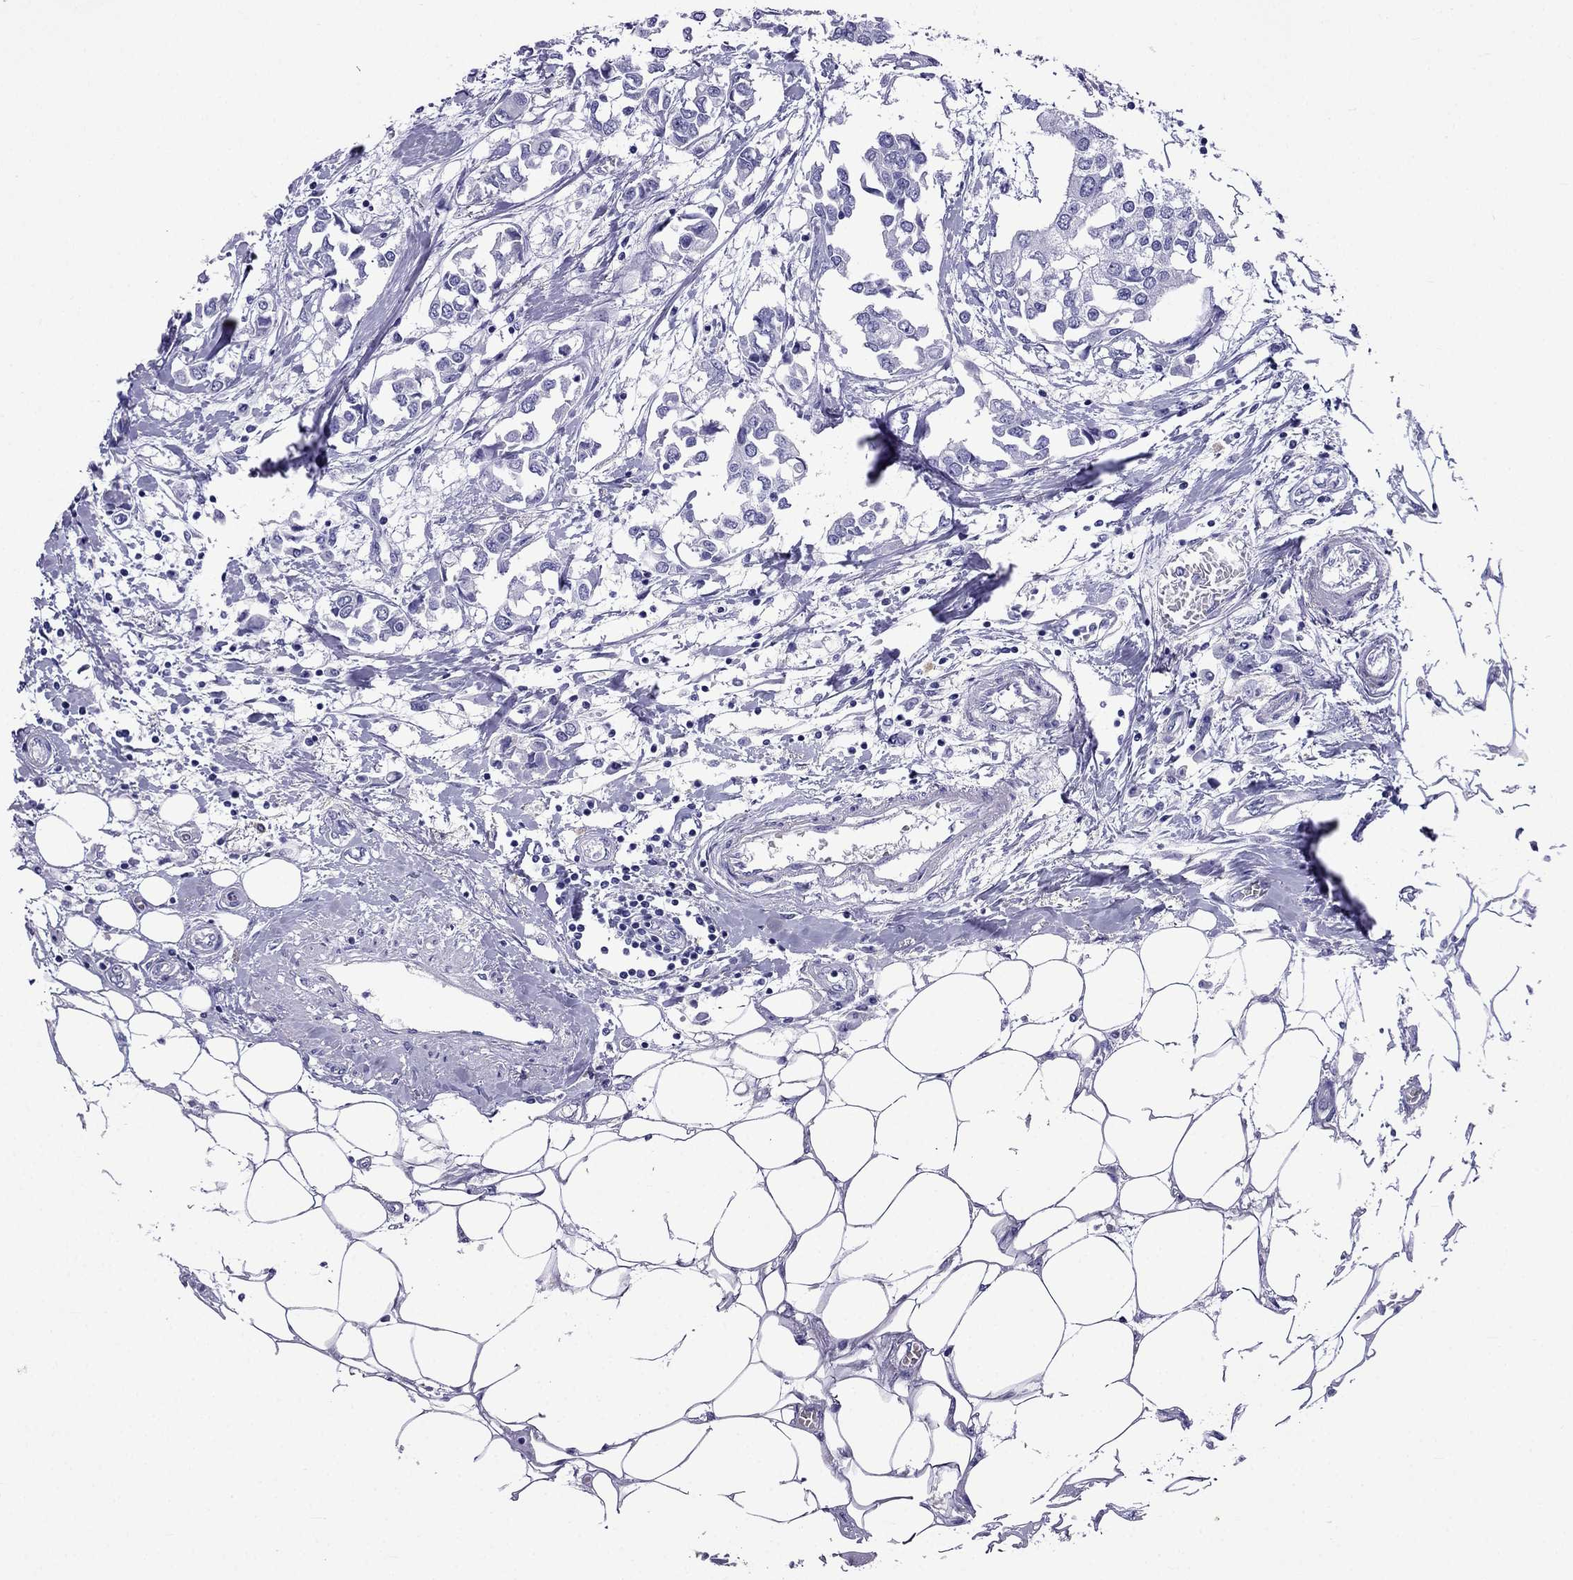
{"staining": {"intensity": "negative", "quantity": "none", "location": "none"}, "tissue": "breast cancer", "cell_type": "Tumor cells", "image_type": "cancer", "snomed": [{"axis": "morphology", "description": "Duct carcinoma"}, {"axis": "topography", "description": "Breast"}], "caption": "The histopathology image demonstrates no significant positivity in tumor cells of breast cancer (infiltrating ductal carcinoma).", "gene": "ARR3", "patient": {"sex": "female", "age": 83}}